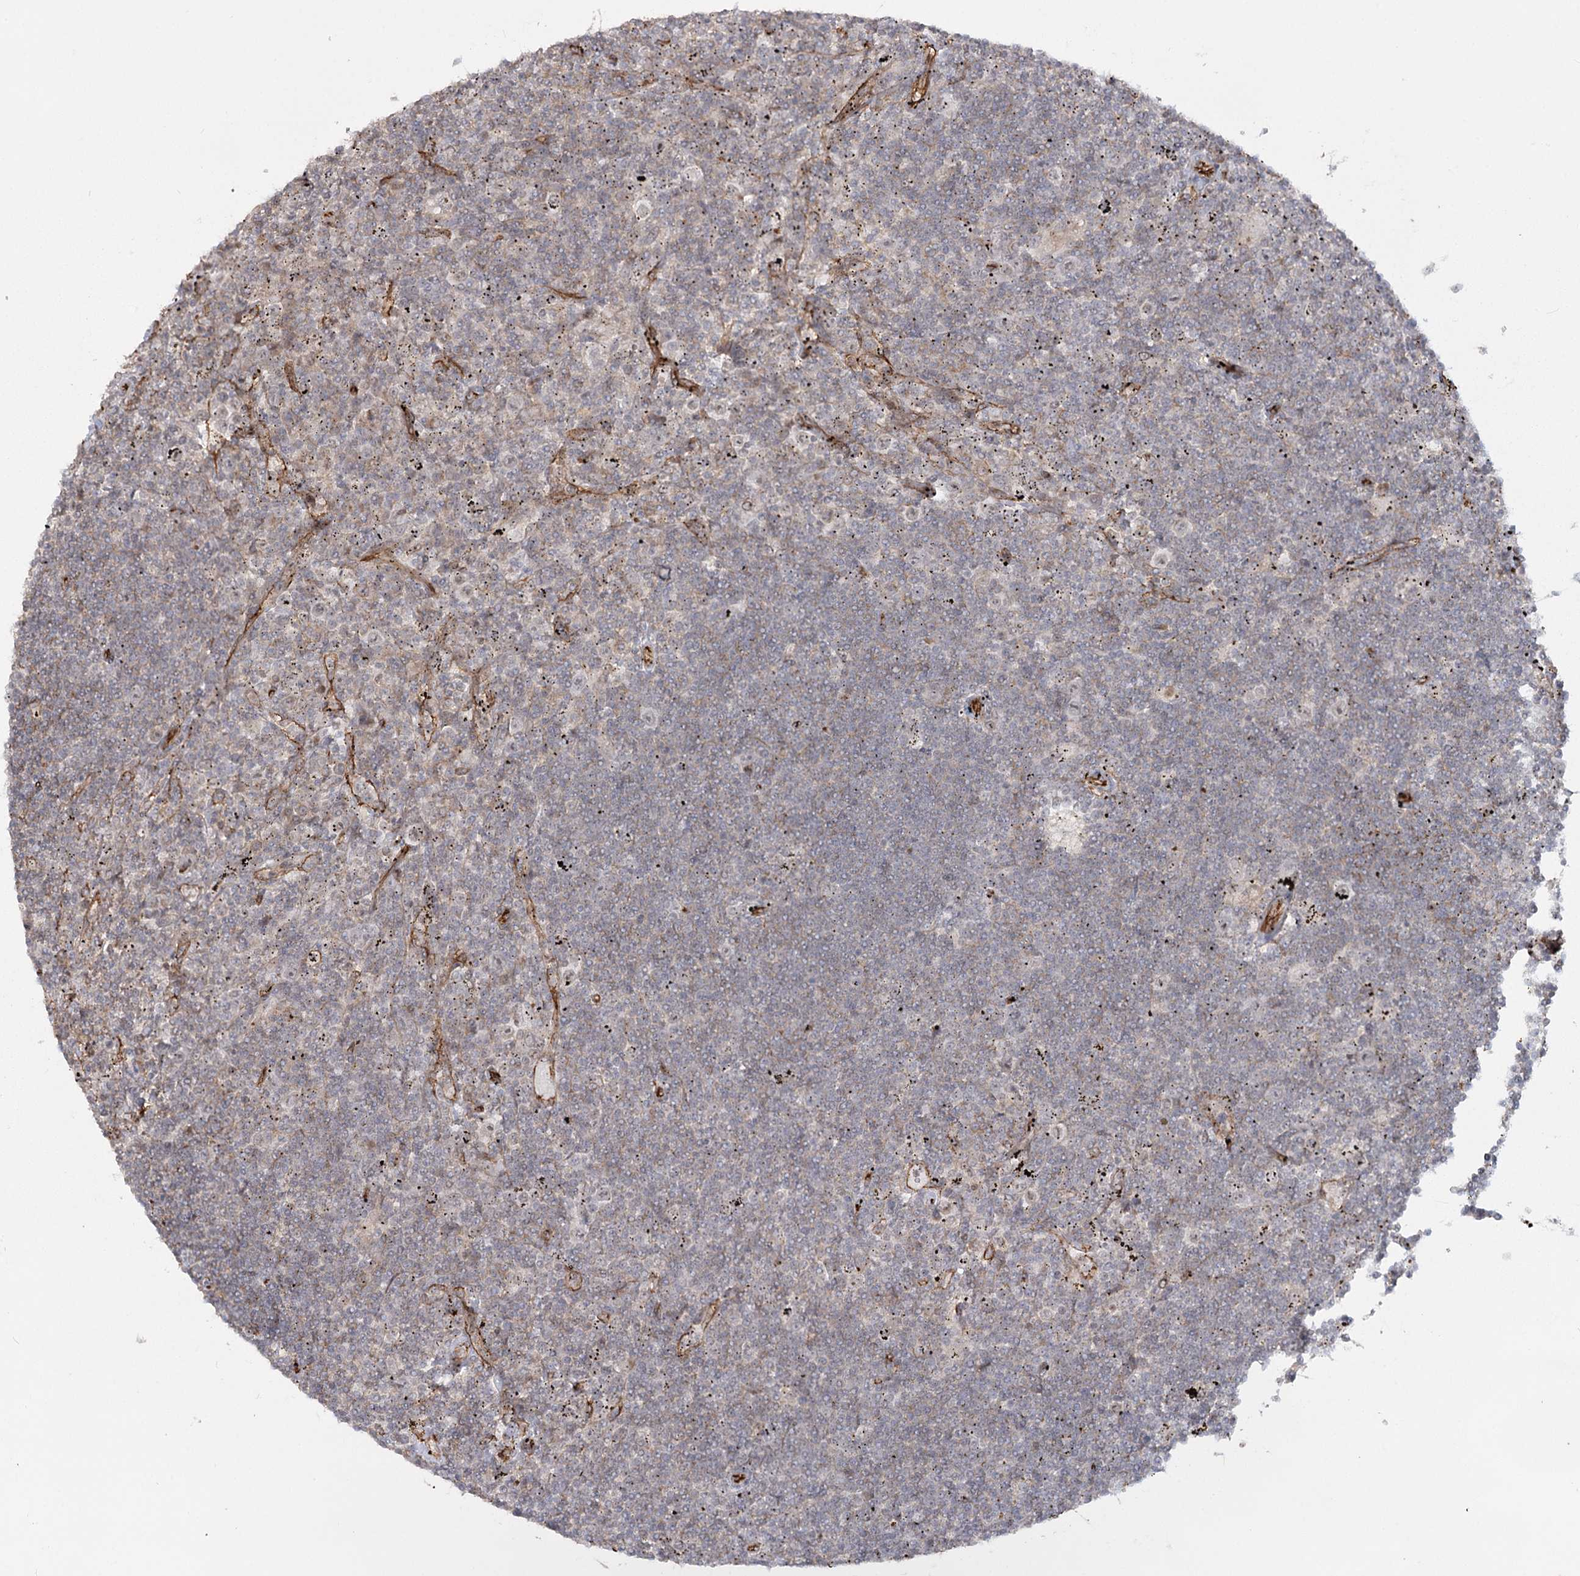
{"staining": {"intensity": "negative", "quantity": "none", "location": "none"}, "tissue": "lymphoma", "cell_type": "Tumor cells", "image_type": "cancer", "snomed": [{"axis": "morphology", "description": "Malignant lymphoma, non-Hodgkin's type, Low grade"}, {"axis": "topography", "description": "Spleen"}], "caption": "Tumor cells show no significant protein positivity in lymphoma.", "gene": "RPP14", "patient": {"sex": "male", "age": 76}}